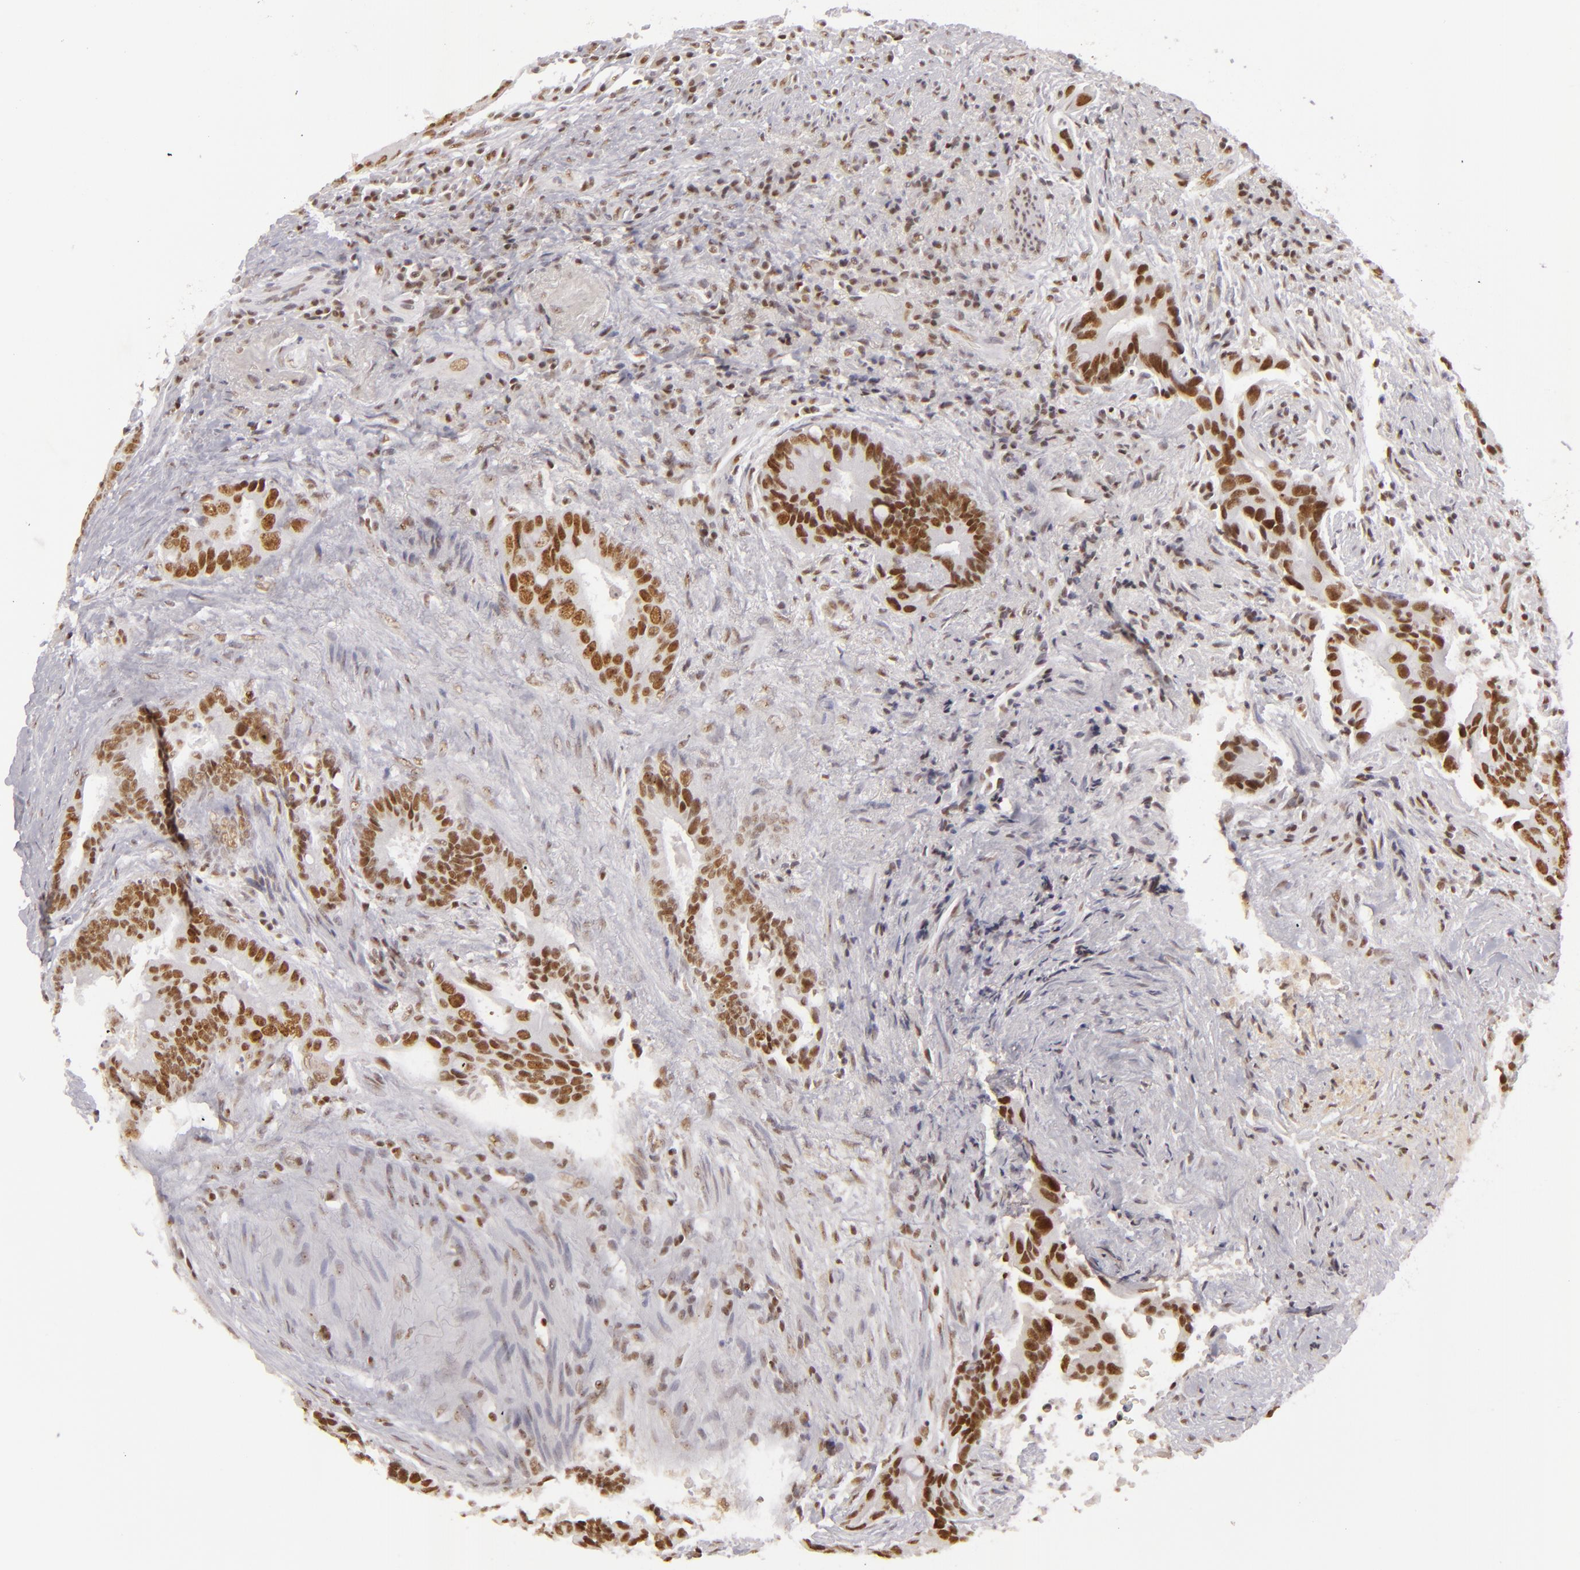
{"staining": {"intensity": "moderate", "quantity": ">75%", "location": "nuclear"}, "tissue": "colorectal cancer", "cell_type": "Tumor cells", "image_type": "cancer", "snomed": [{"axis": "morphology", "description": "Adenocarcinoma, NOS"}, {"axis": "topography", "description": "Rectum"}], "caption": "Colorectal cancer (adenocarcinoma) stained for a protein (brown) reveals moderate nuclear positive positivity in approximately >75% of tumor cells.", "gene": "DAXX", "patient": {"sex": "female", "age": 67}}